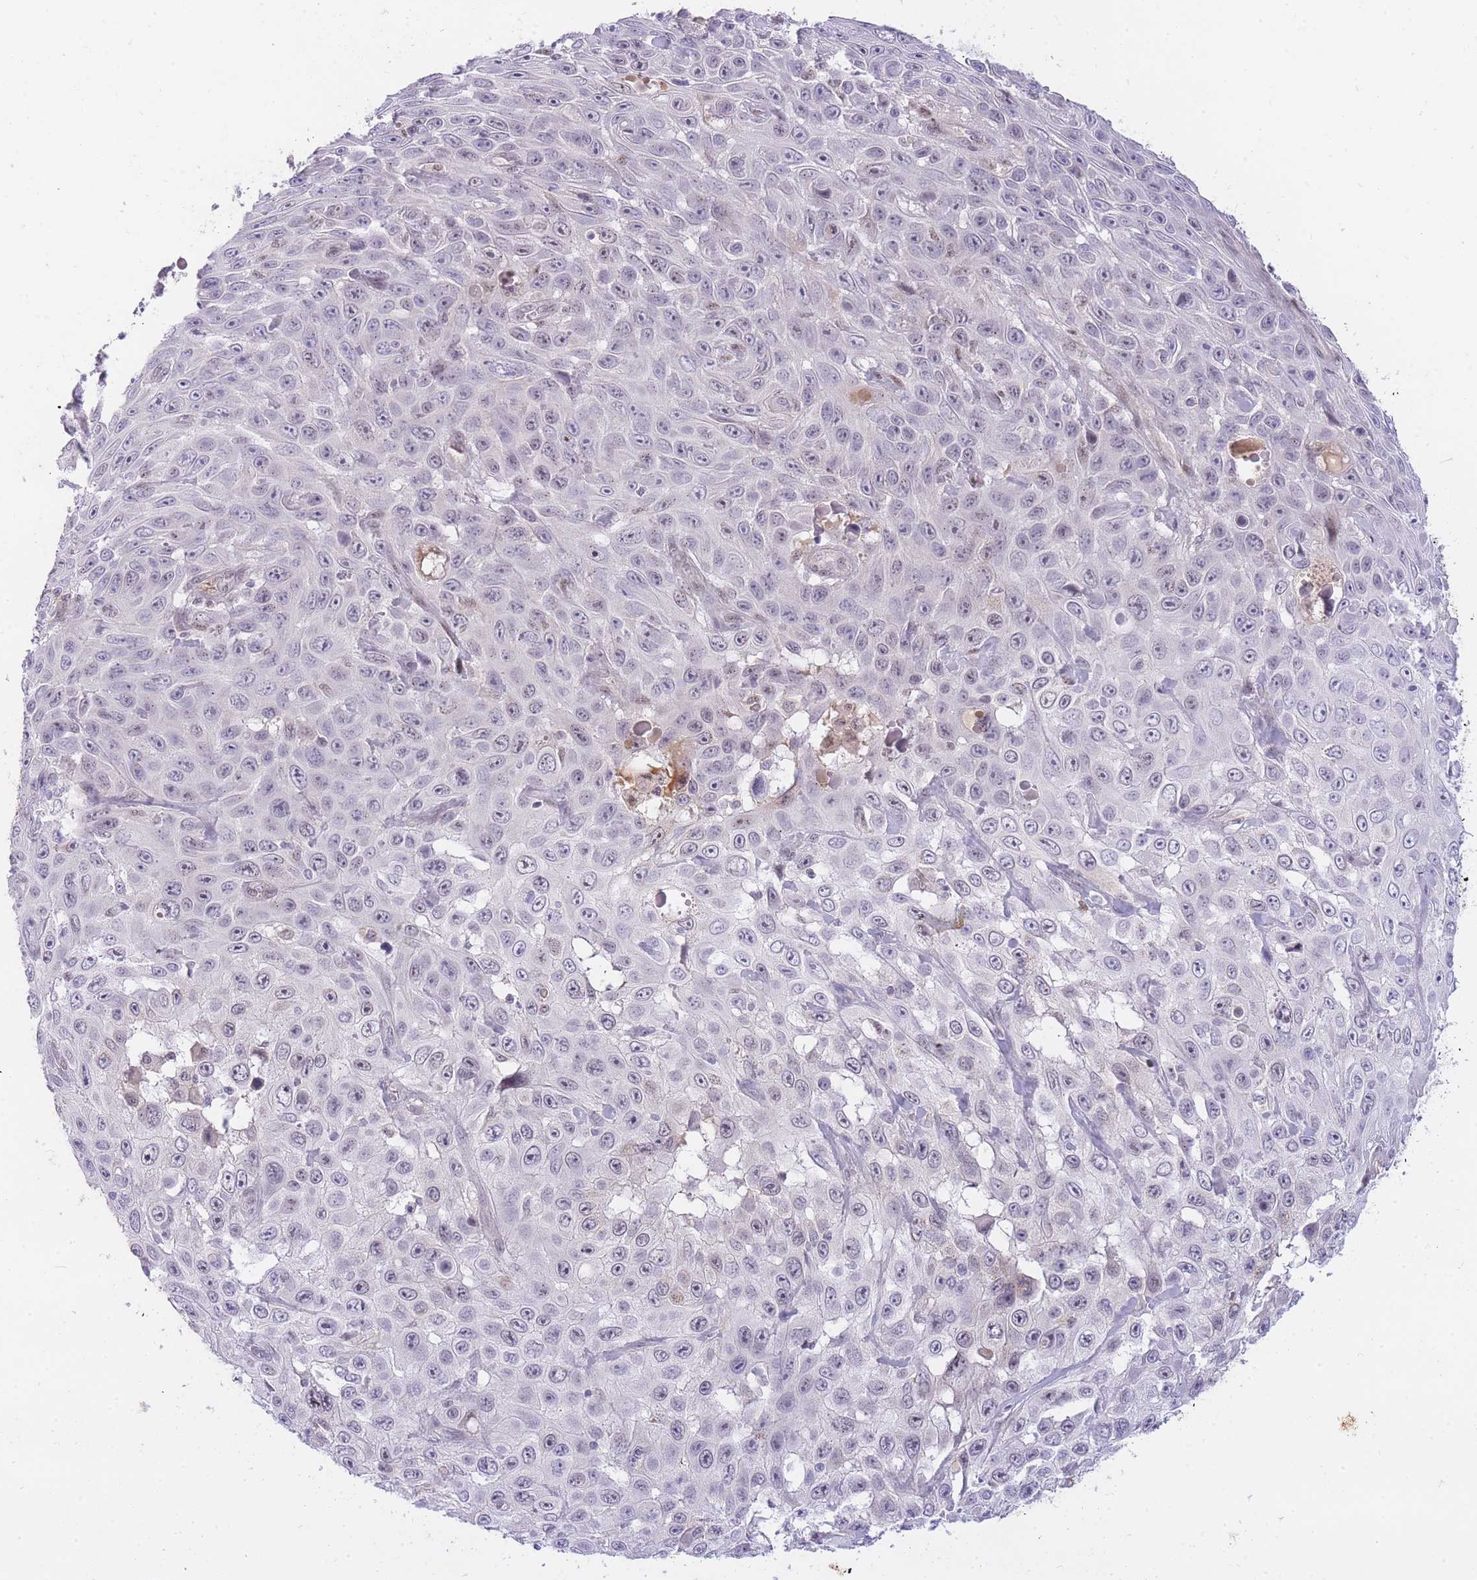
{"staining": {"intensity": "negative", "quantity": "none", "location": "none"}, "tissue": "skin cancer", "cell_type": "Tumor cells", "image_type": "cancer", "snomed": [{"axis": "morphology", "description": "Squamous cell carcinoma, NOS"}, {"axis": "topography", "description": "Skin"}], "caption": "Immunohistochemistry photomicrograph of human skin squamous cell carcinoma stained for a protein (brown), which demonstrates no positivity in tumor cells.", "gene": "TLE2", "patient": {"sex": "male", "age": 82}}